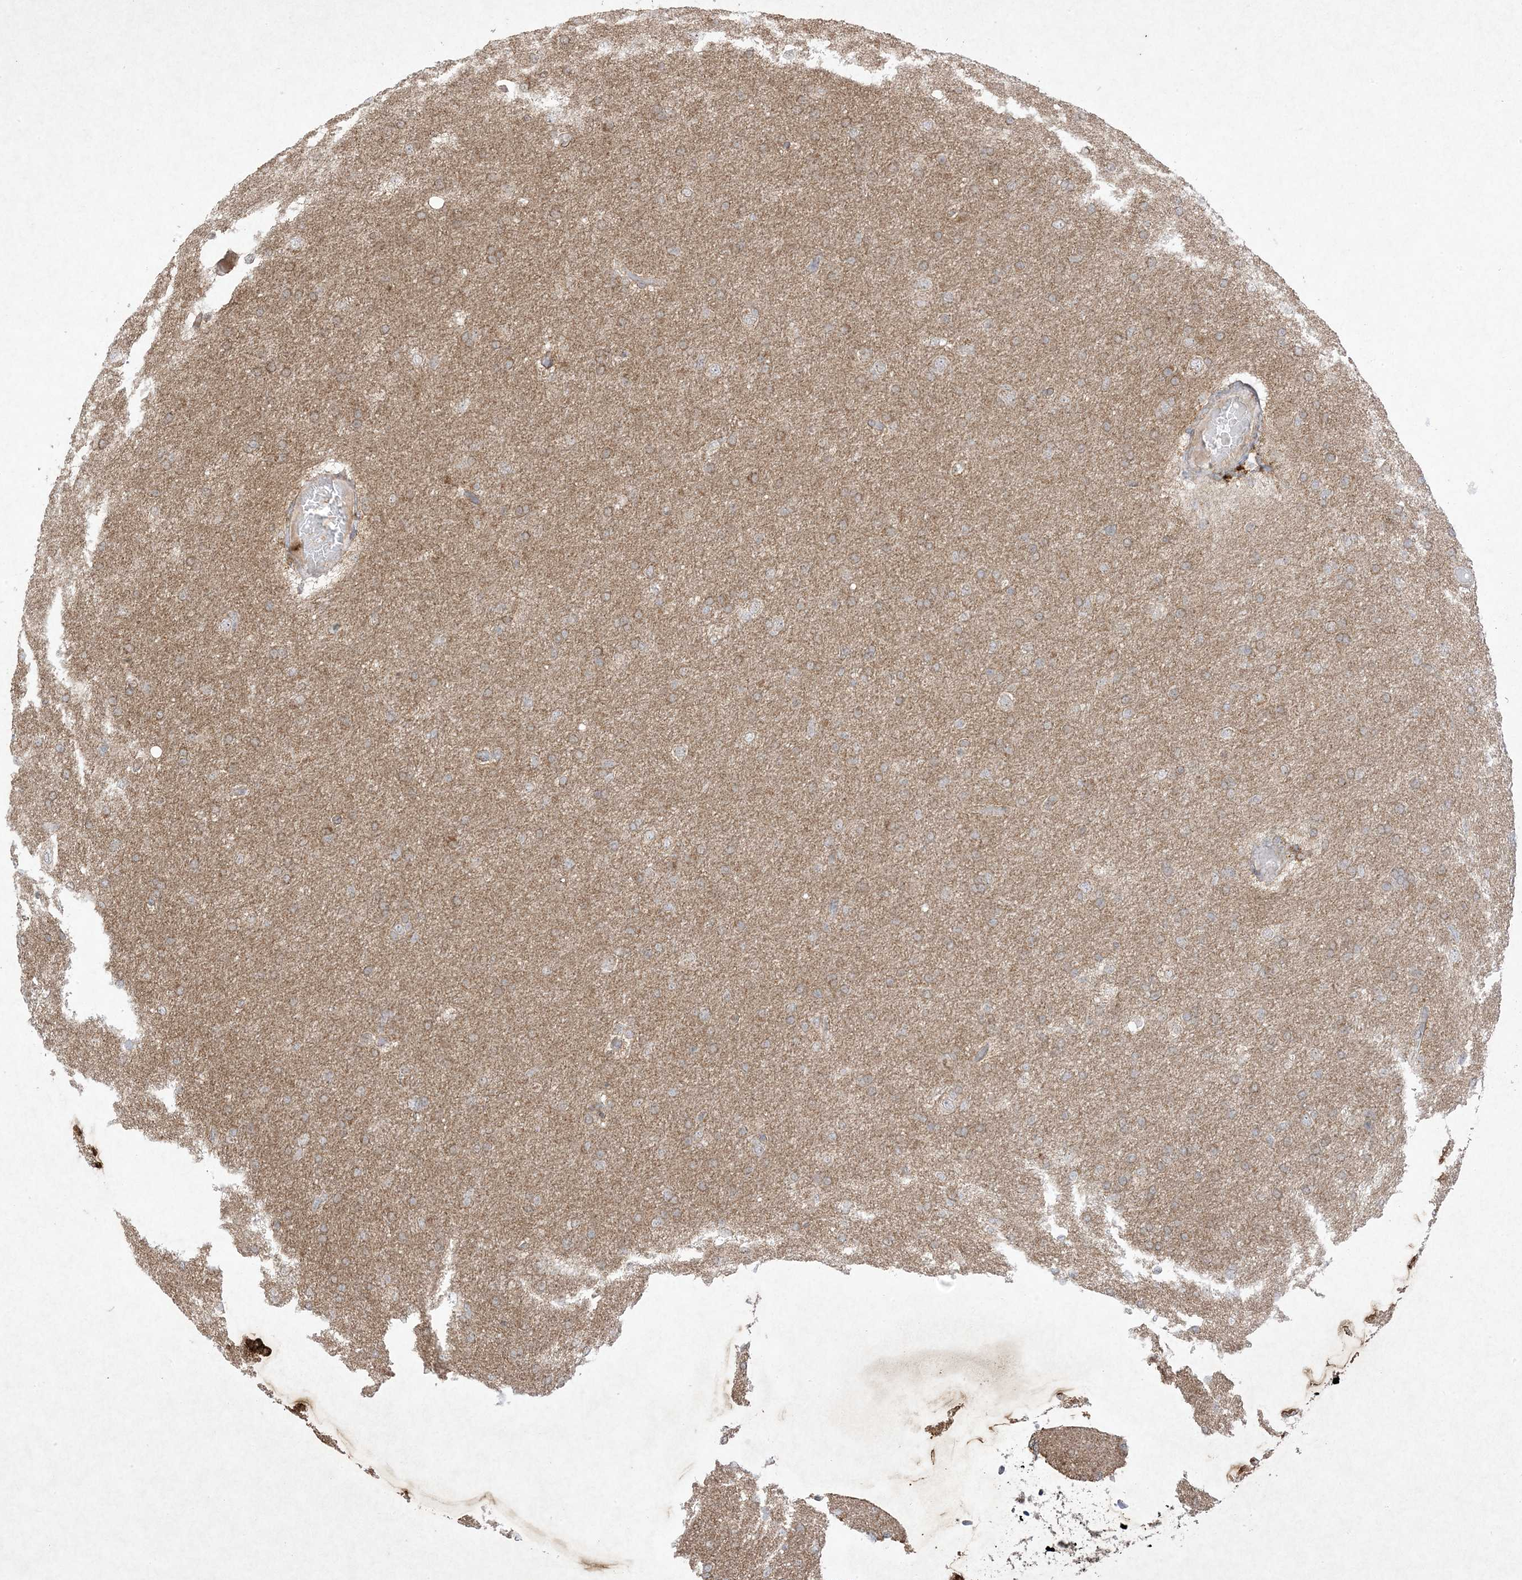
{"staining": {"intensity": "moderate", "quantity": "<25%", "location": "cytoplasmic/membranous"}, "tissue": "glioma", "cell_type": "Tumor cells", "image_type": "cancer", "snomed": [{"axis": "morphology", "description": "Glioma, malignant, High grade"}, {"axis": "topography", "description": "Cerebral cortex"}], "caption": "Immunohistochemical staining of glioma reveals low levels of moderate cytoplasmic/membranous protein positivity in approximately <25% of tumor cells.", "gene": "UBE2C", "patient": {"sex": "female", "age": 36}}